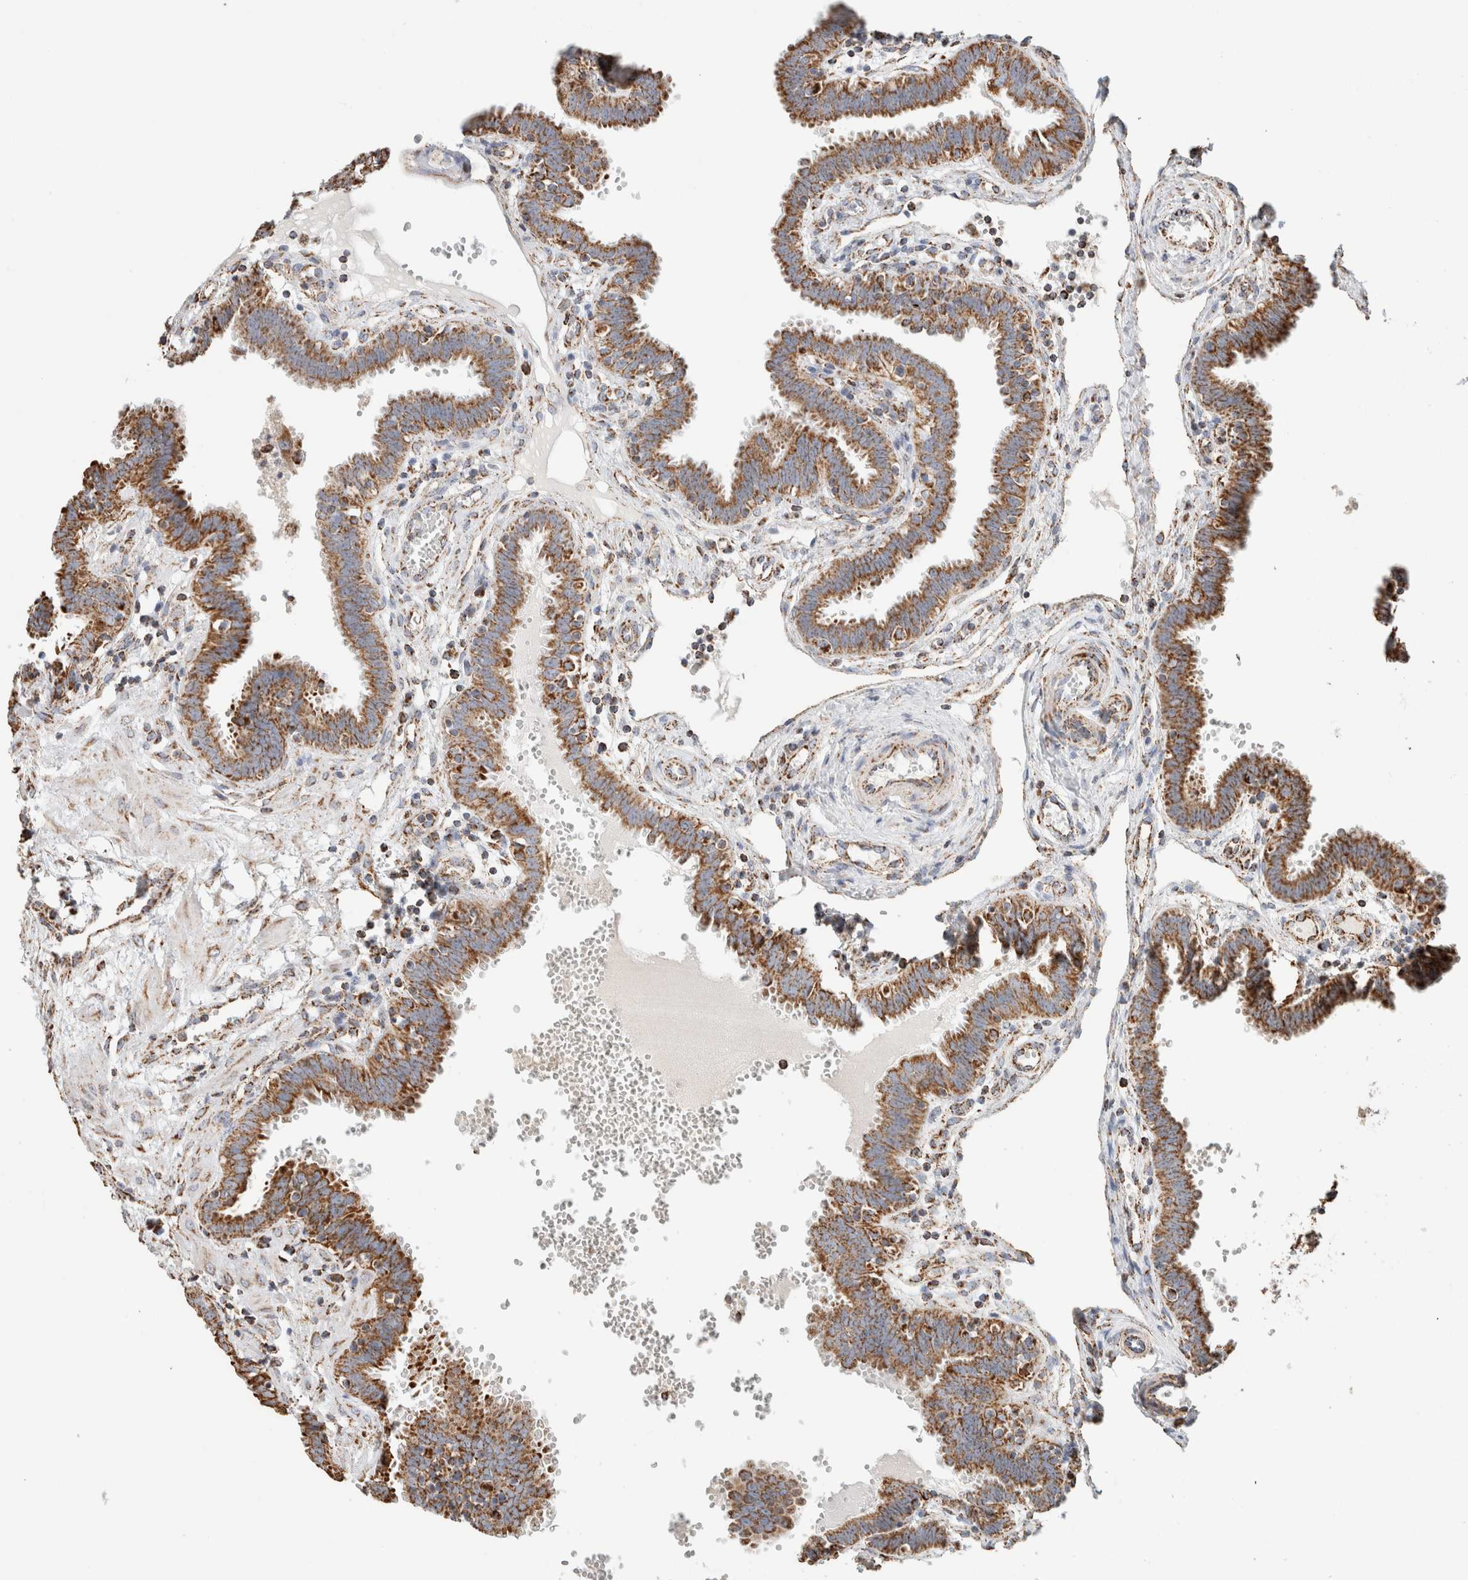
{"staining": {"intensity": "moderate", "quantity": ">75%", "location": "cytoplasmic/membranous"}, "tissue": "fallopian tube", "cell_type": "Glandular cells", "image_type": "normal", "snomed": [{"axis": "morphology", "description": "Normal tissue, NOS"}, {"axis": "topography", "description": "Fallopian tube"}, {"axis": "topography", "description": "Placenta"}], "caption": "Normal fallopian tube shows moderate cytoplasmic/membranous staining in approximately >75% of glandular cells.", "gene": "C1QBP", "patient": {"sex": "female", "age": 32}}